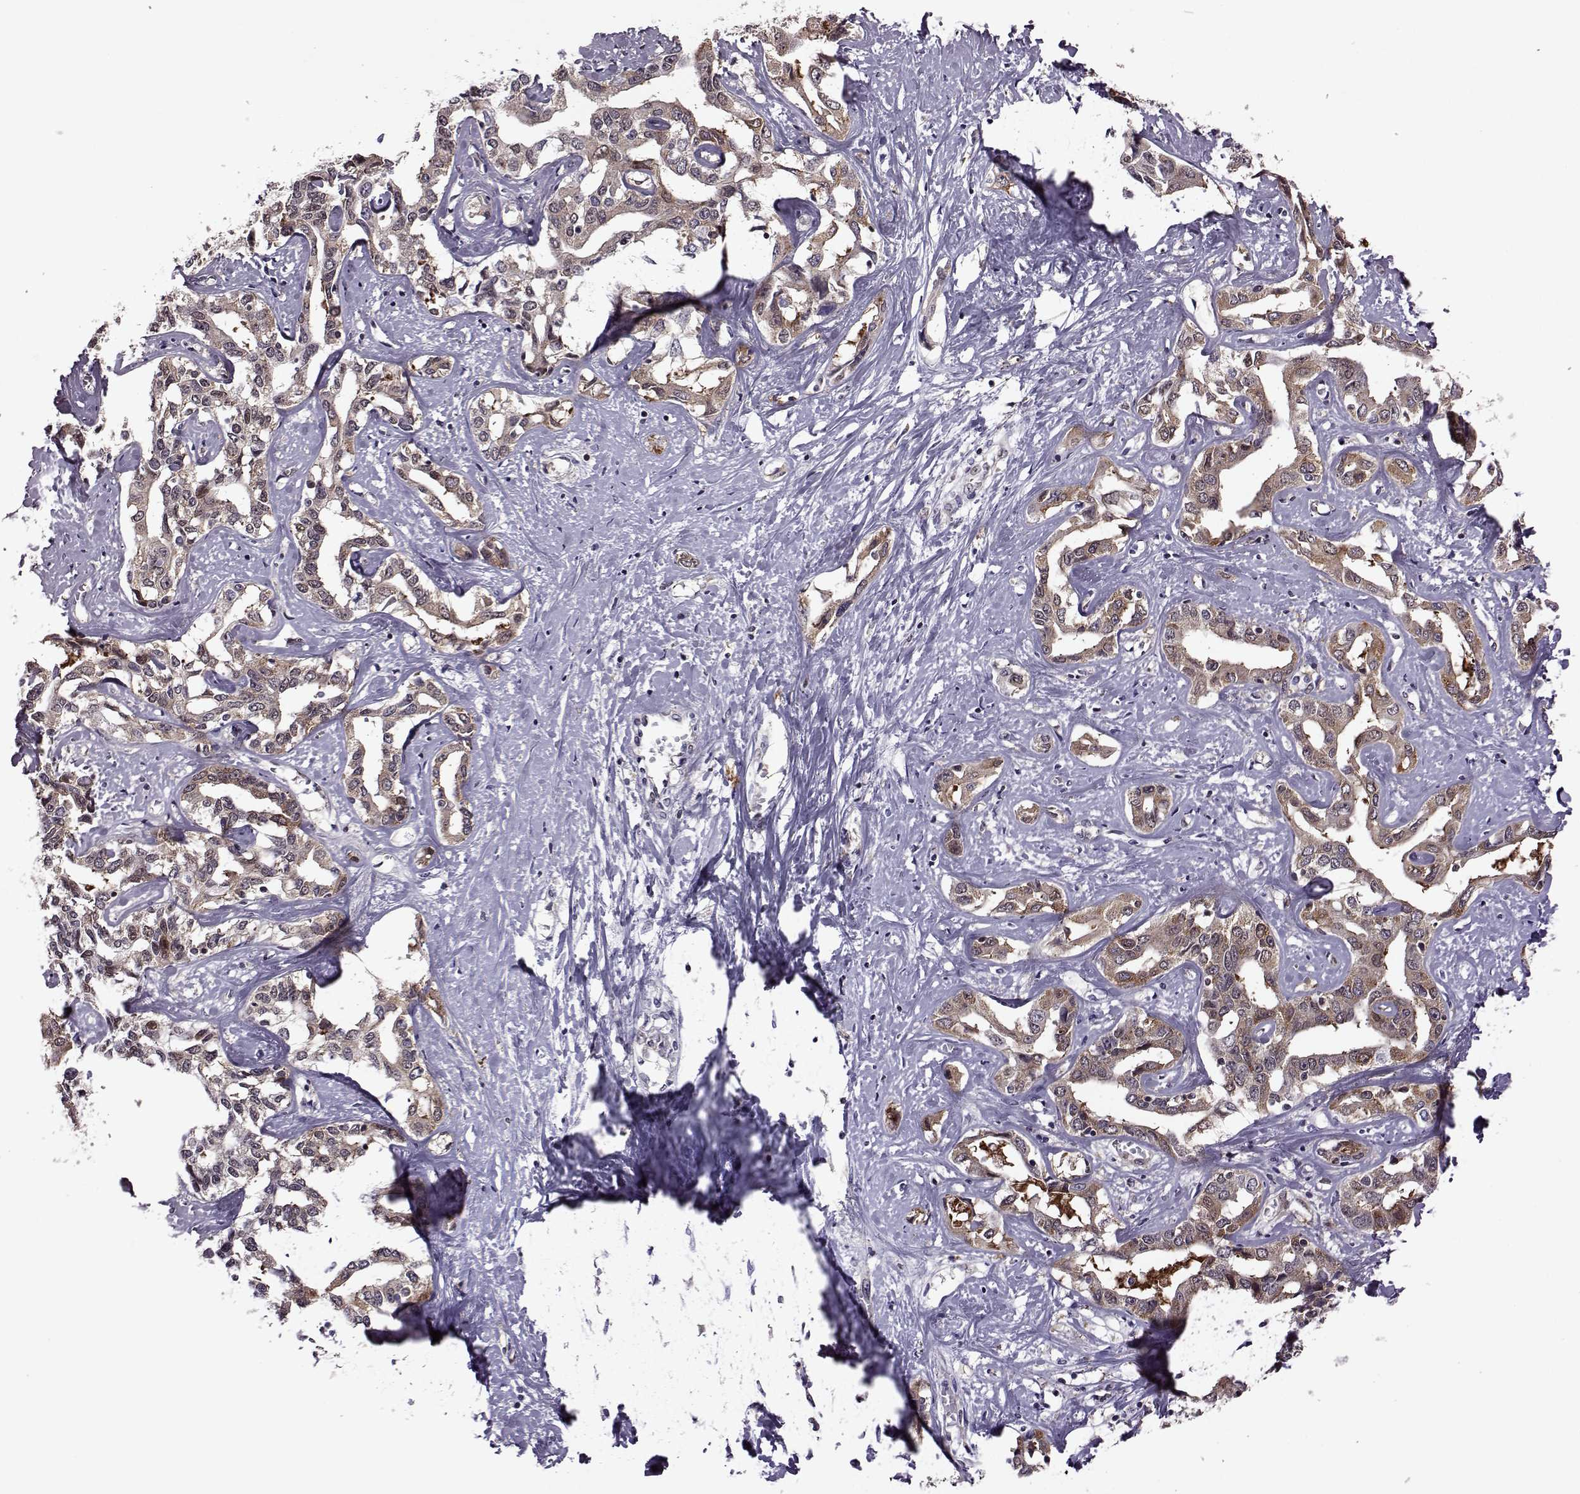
{"staining": {"intensity": "moderate", "quantity": ">75%", "location": "cytoplasmic/membranous"}, "tissue": "liver cancer", "cell_type": "Tumor cells", "image_type": "cancer", "snomed": [{"axis": "morphology", "description": "Cholangiocarcinoma"}, {"axis": "topography", "description": "Liver"}], "caption": "Tumor cells show medium levels of moderate cytoplasmic/membranous staining in approximately >75% of cells in liver cancer.", "gene": "URI1", "patient": {"sex": "male", "age": 59}}